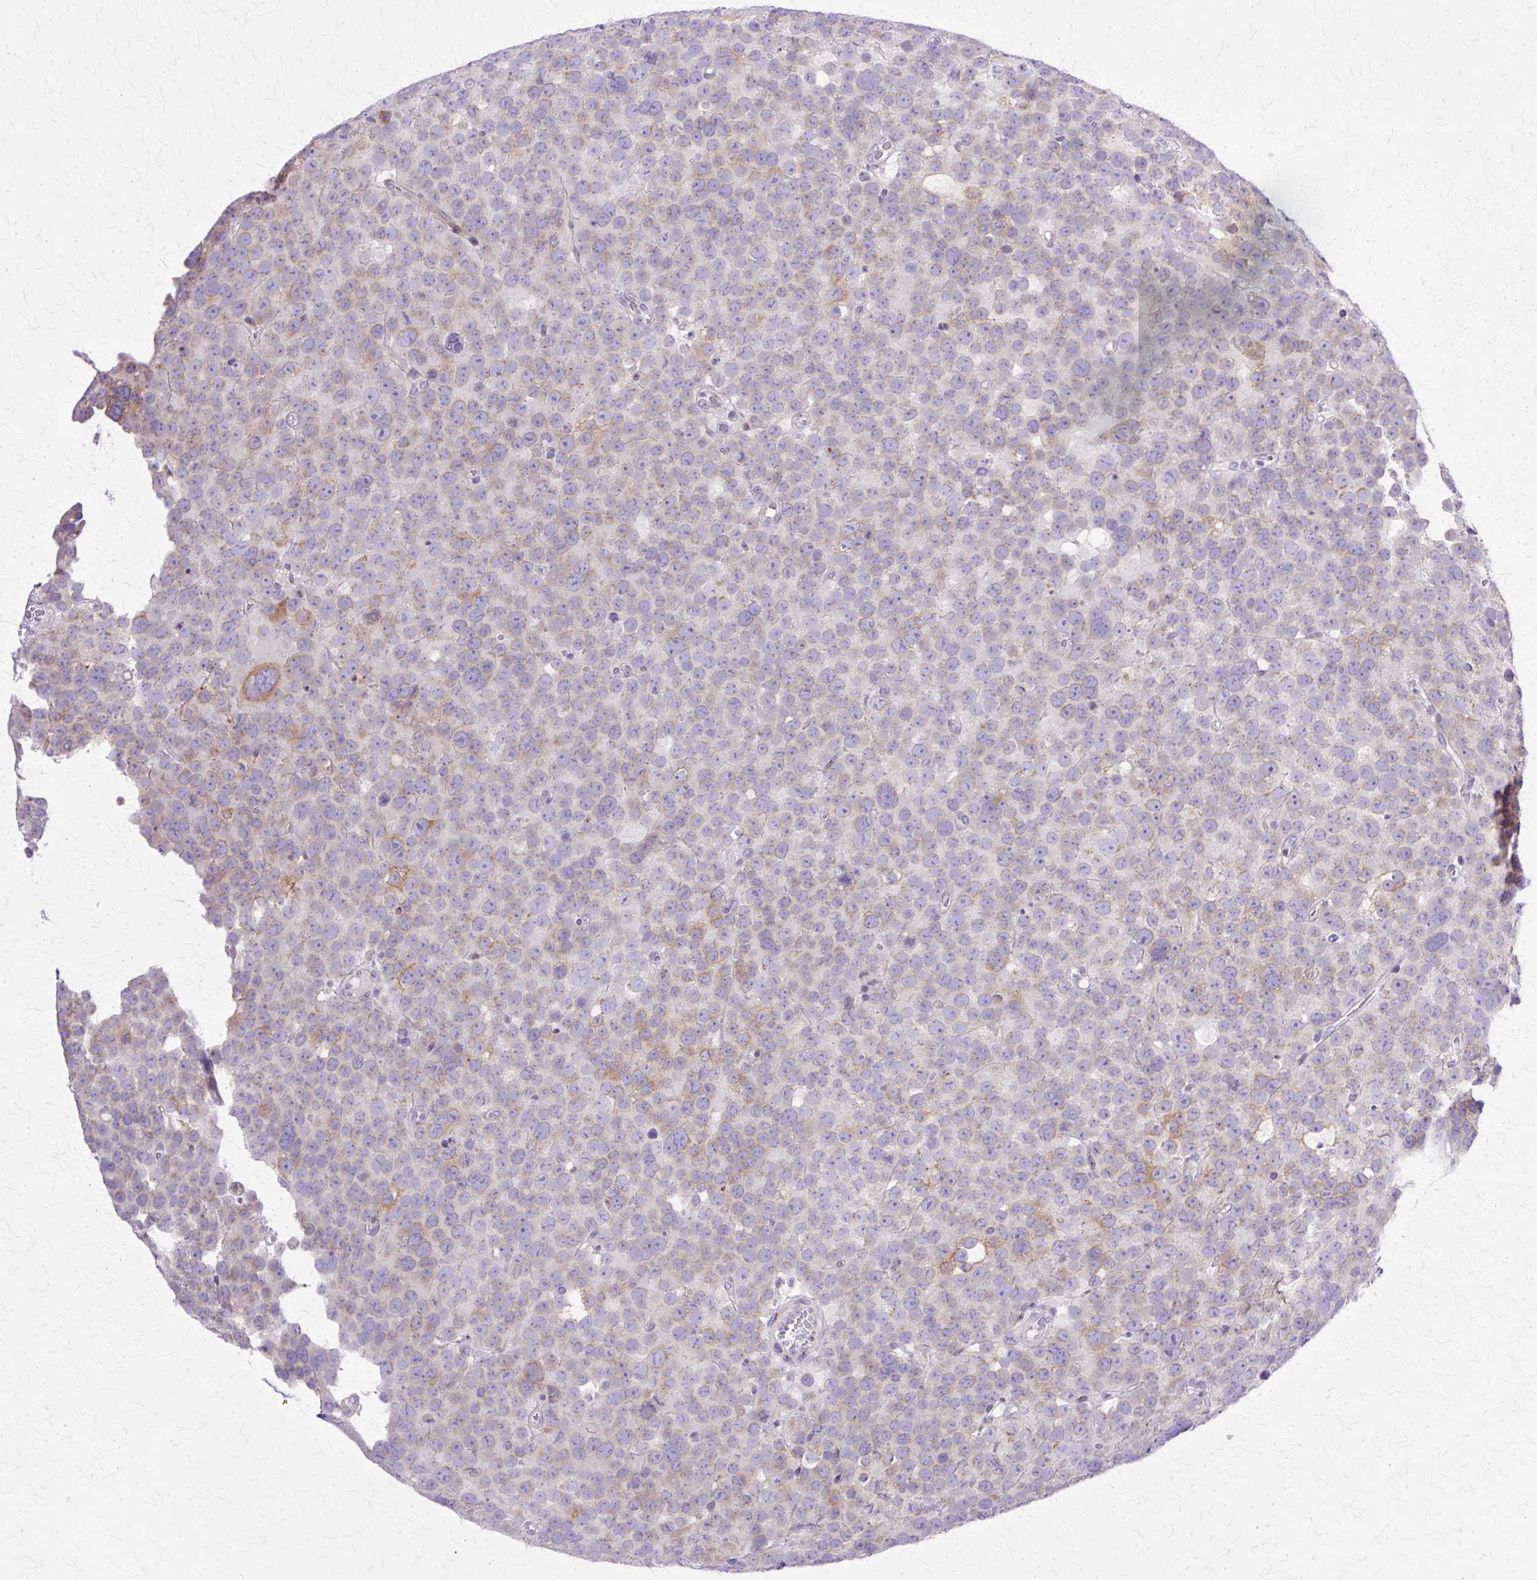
{"staining": {"intensity": "weak", "quantity": "25%-75%", "location": "cytoplasmic/membranous"}, "tissue": "testis cancer", "cell_type": "Tumor cells", "image_type": "cancer", "snomed": [{"axis": "morphology", "description": "Seminoma, NOS"}, {"axis": "topography", "description": "Testis"}], "caption": "A micrograph showing weak cytoplasmic/membranous expression in approximately 25%-75% of tumor cells in seminoma (testis), as visualized by brown immunohistochemical staining.", "gene": "TBC1D3G", "patient": {"sex": "male", "age": 71}}